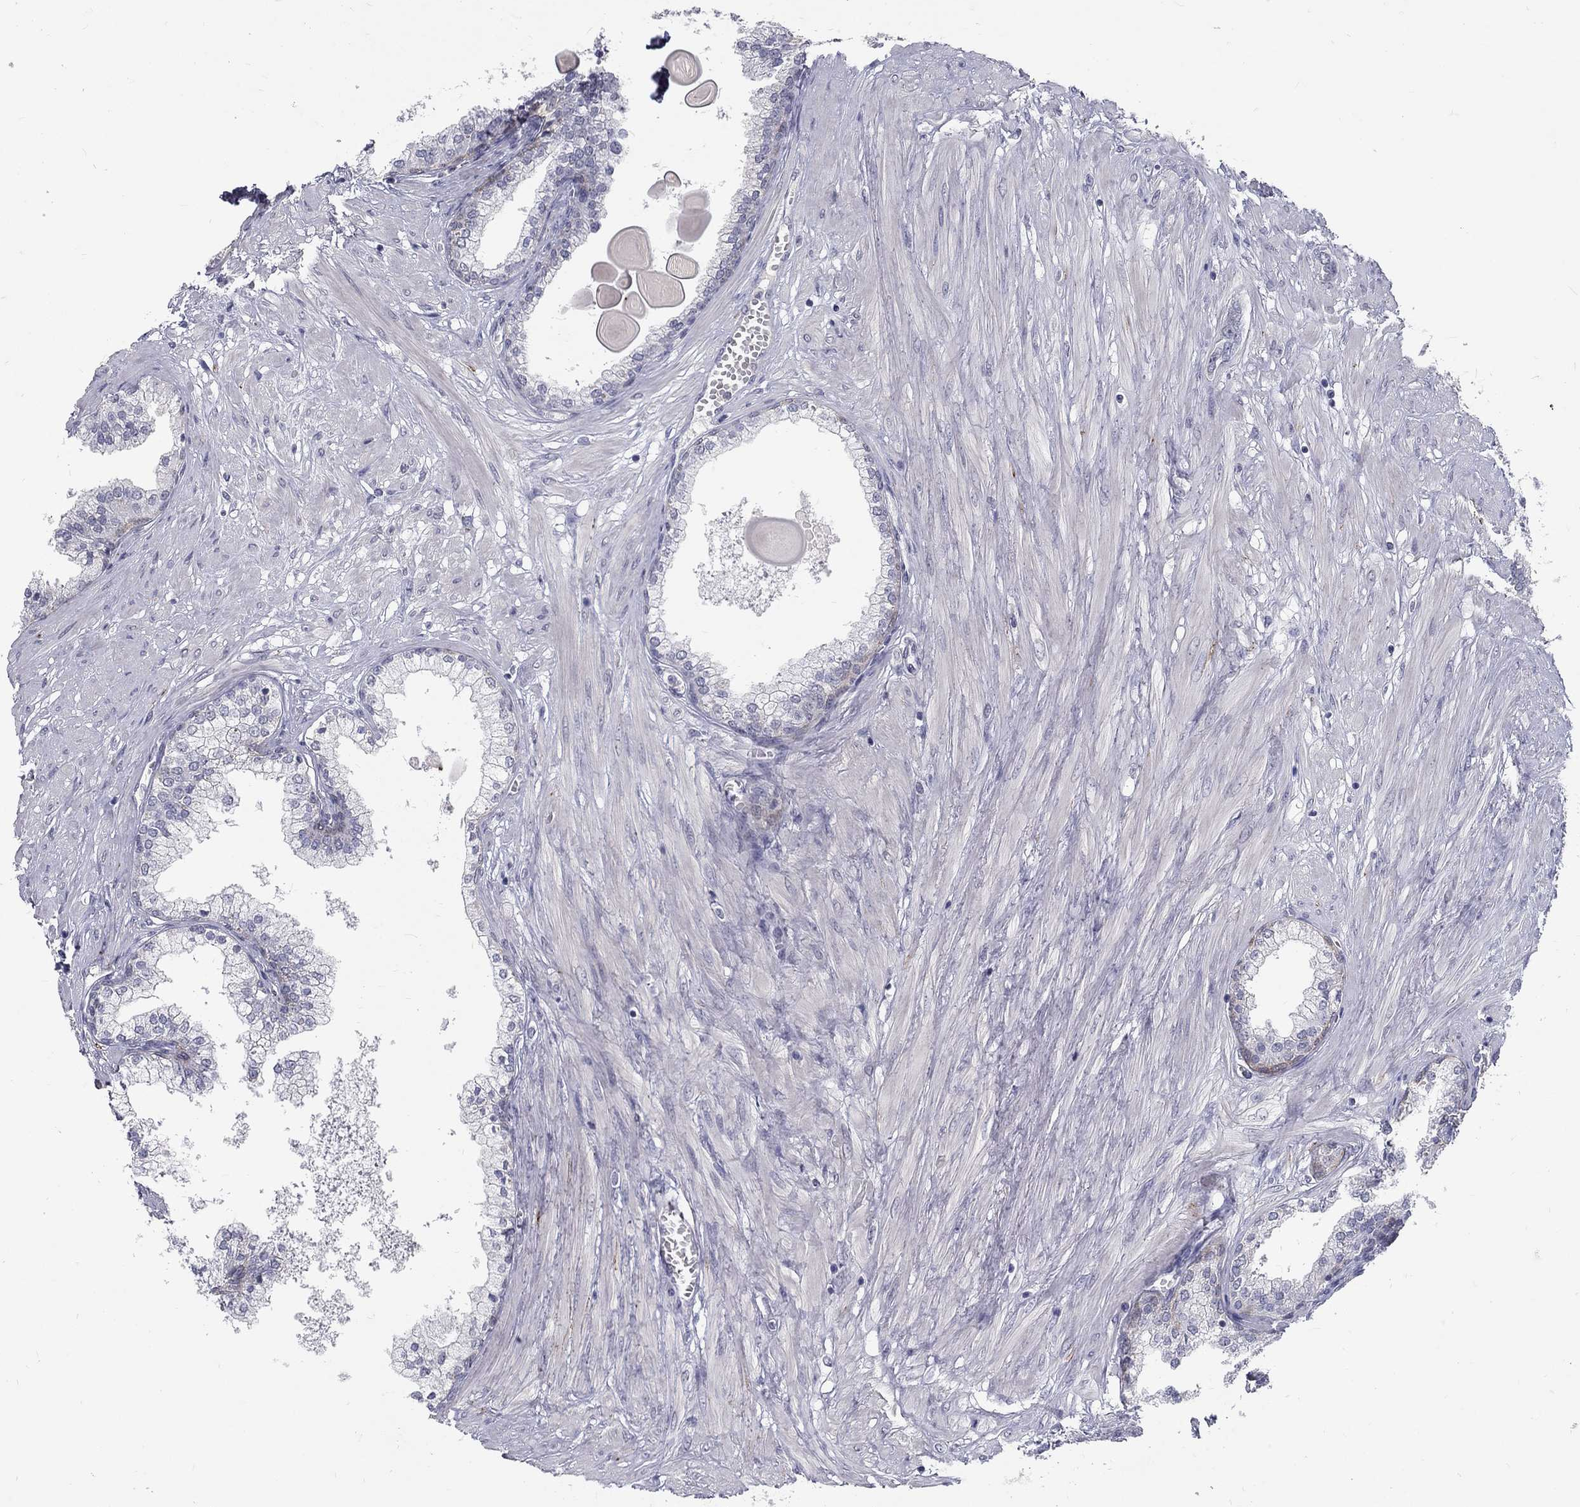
{"staining": {"intensity": "negative", "quantity": "none", "location": "none"}, "tissue": "prostate cancer", "cell_type": "Tumor cells", "image_type": "cancer", "snomed": [{"axis": "morphology", "description": "Adenocarcinoma, NOS"}, {"axis": "topography", "description": "Prostate"}], "caption": "DAB (3,3'-diaminobenzidine) immunohistochemical staining of adenocarcinoma (prostate) exhibits no significant staining in tumor cells.", "gene": "NOS1", "patient": {"sex": "male", "age": 67}}